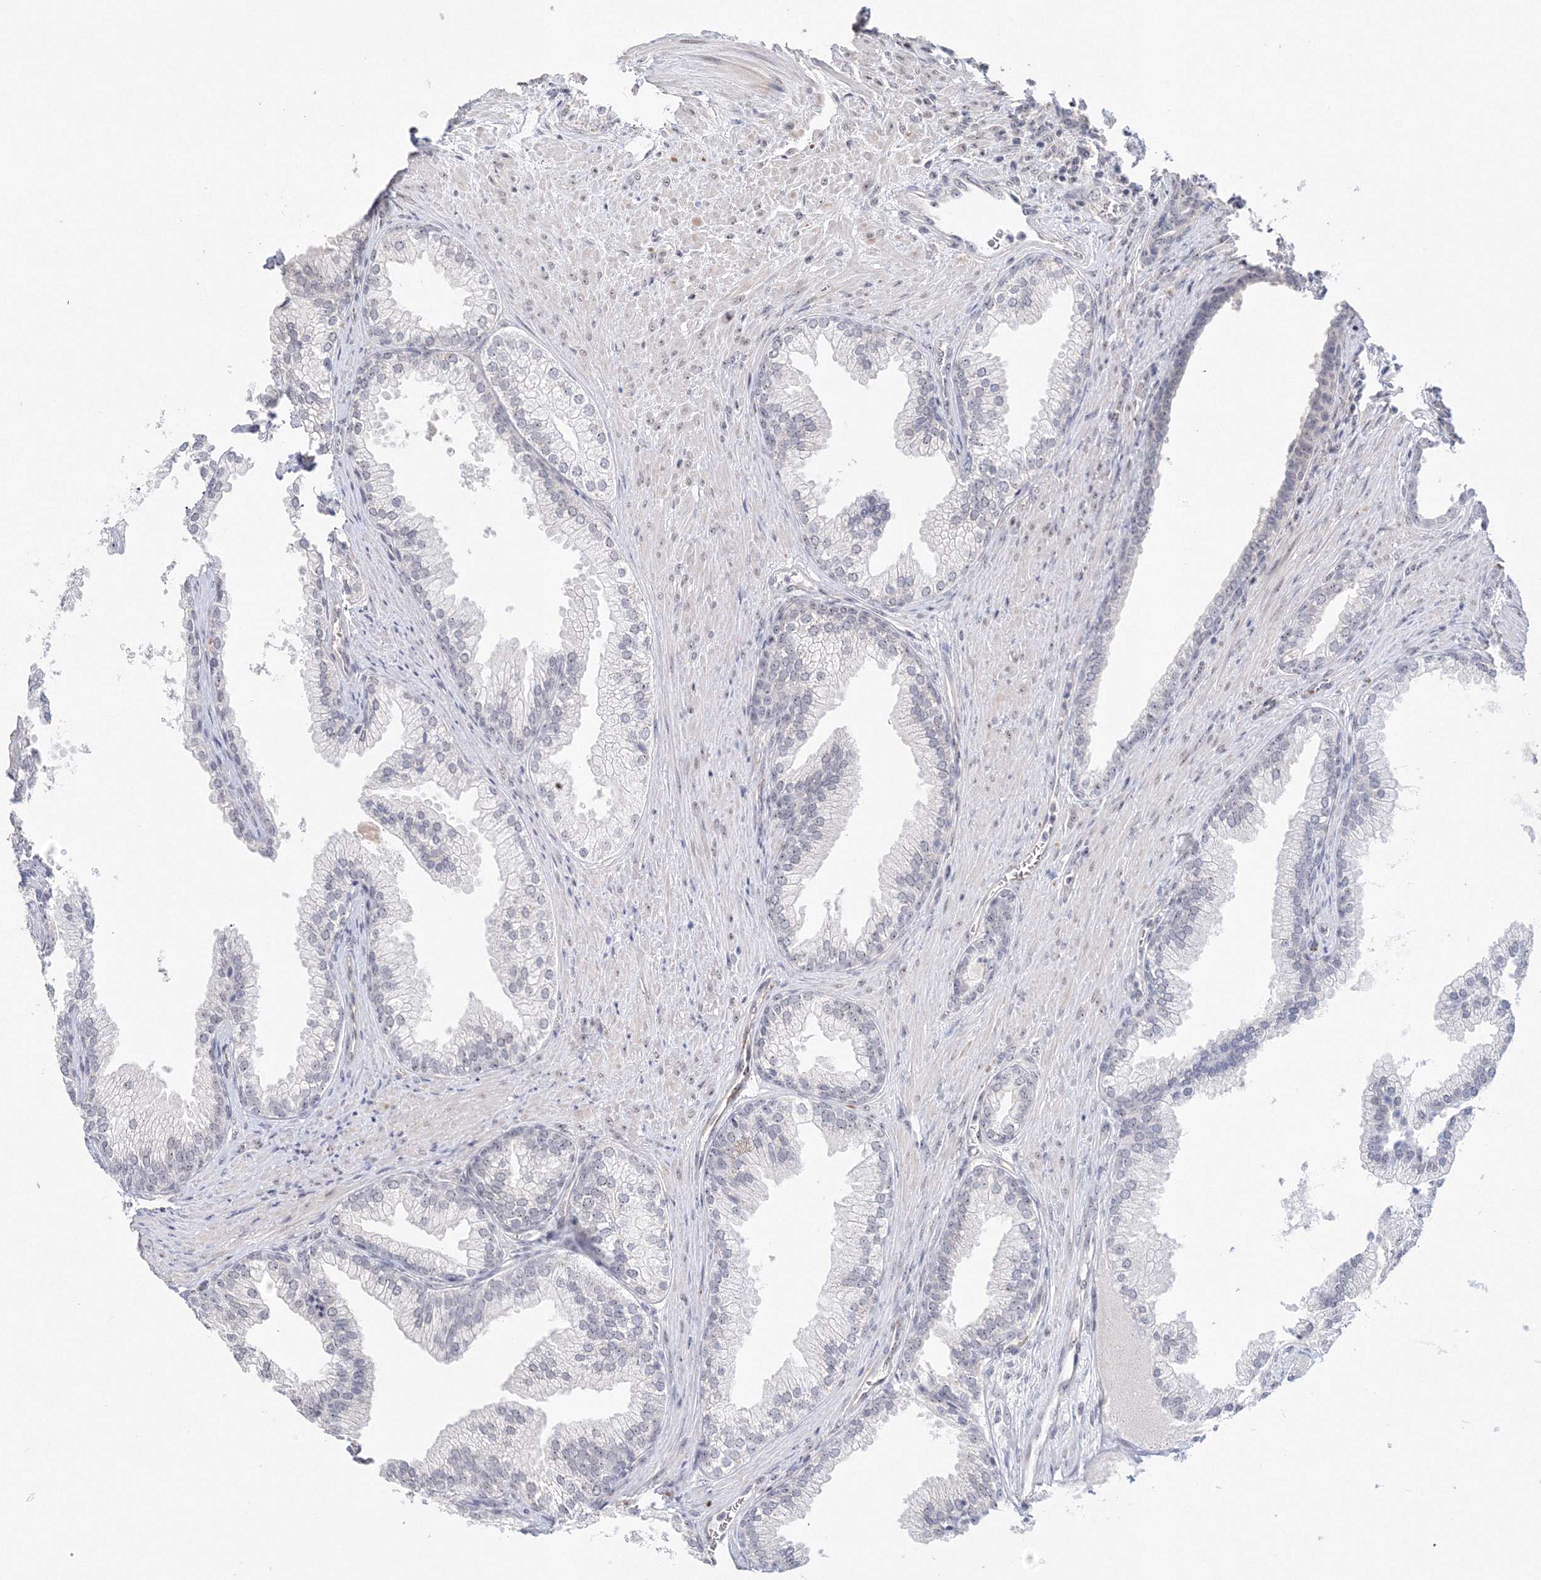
{"staining": {"intensity": "weak", "quantity": "25%-75%", "location": "nuclear"}, "tissue": "prostate", "cell_type": "Glandular cells", "image_type": "normal", "snomed": [{"axis": "morphology", "description": "Normal tissue, NOS"}, {"axis": "topography", "description": "Prostate"}], "caption": "Weak nuclear staining for a protein is seen in about 25%-75% of glandular cells of benign prostate using immunohistochemistry (IHC).", "gene": "SIRT7", "patient": {"sex": "male", "age": 76}}